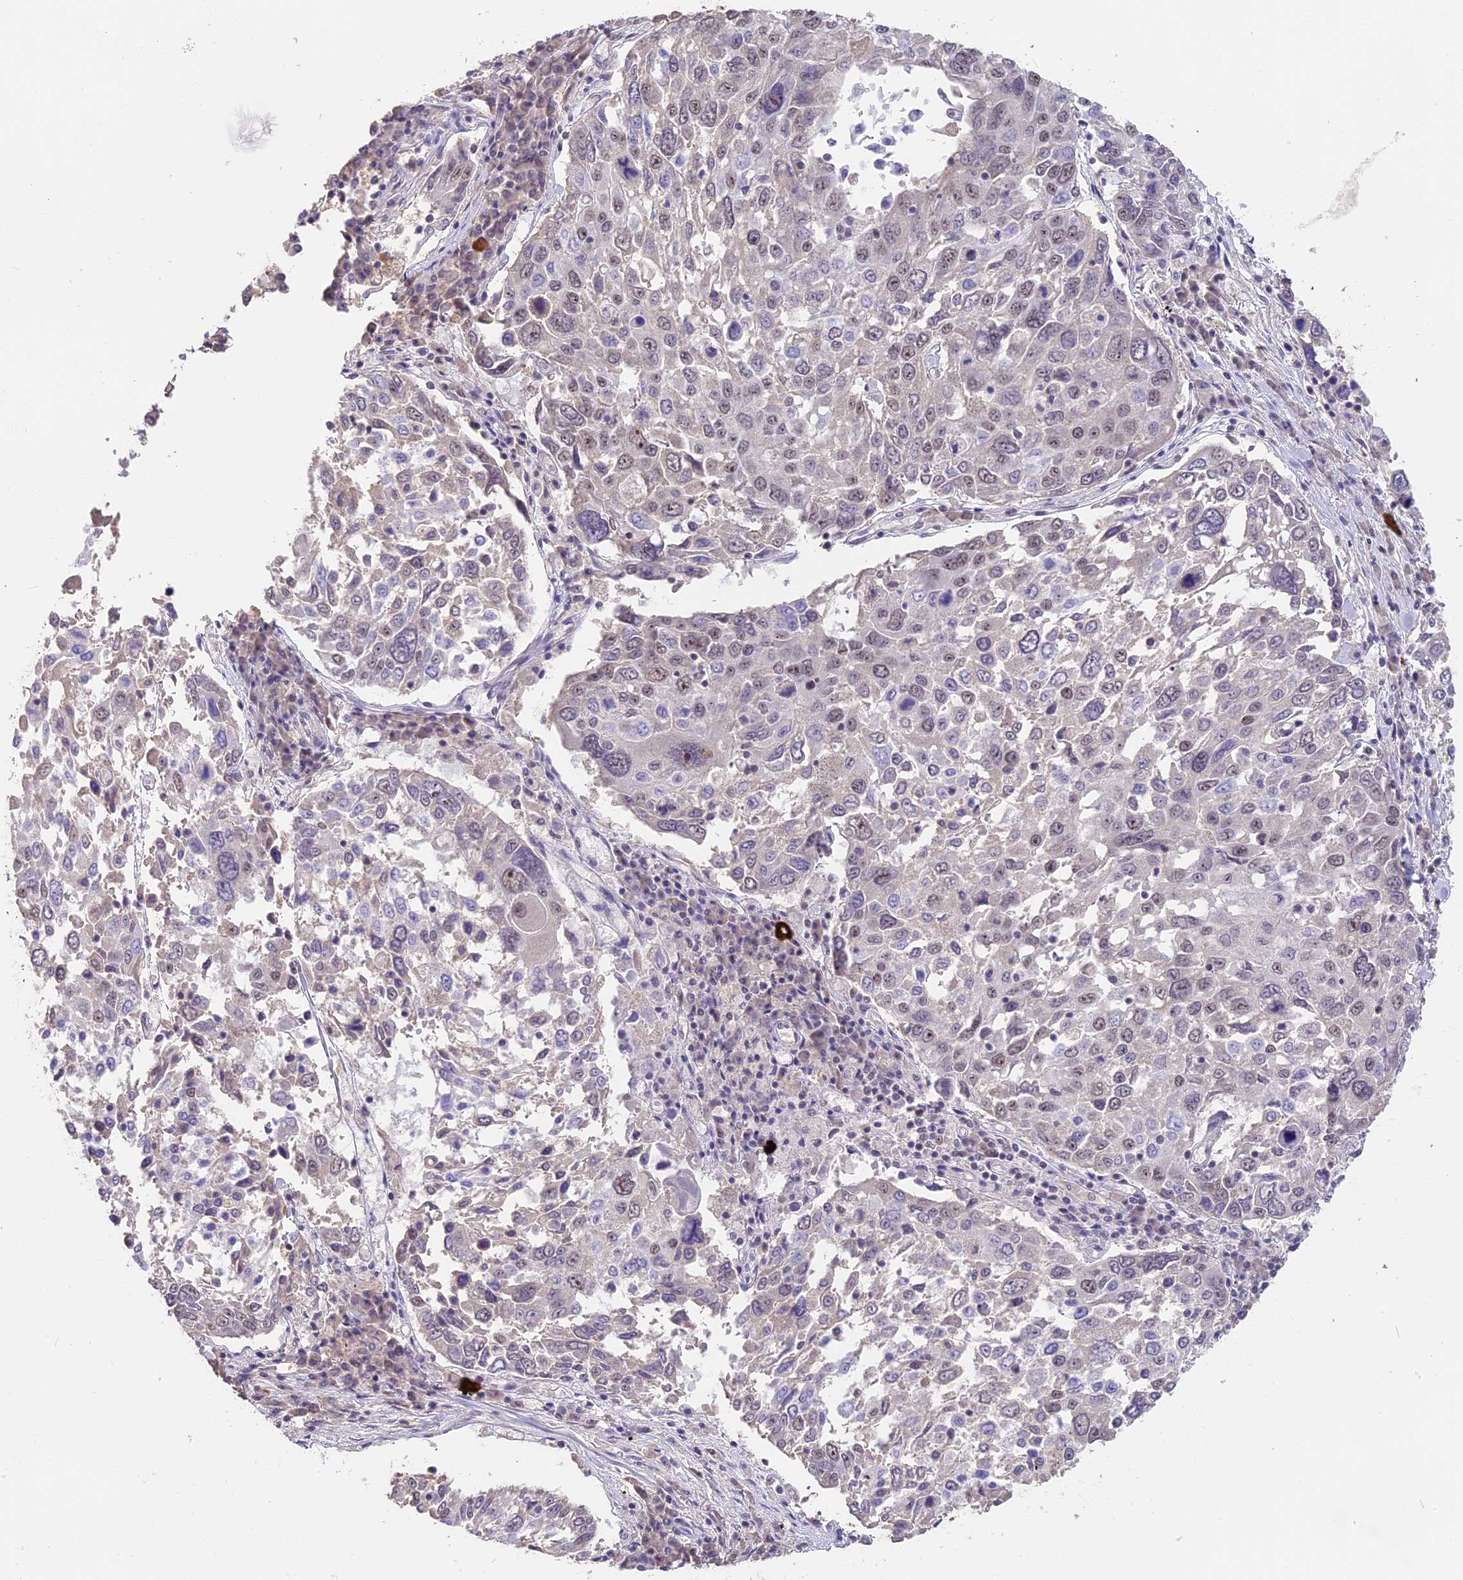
{"staining": {"intensity": "weak", "quantity": "<25%", "location": "nuclear"}, "tissue": "lung cancer", "cell_type": "Tumor cells", "image_type": "cancer", "snomed": [{"axis": "morphology", "description": "Squamous cell carcinoma, NOS"}, {"axis": "topography", "description": "Lung"}], "caption": "The histopathology image shows no significant staining in tumor cells of lung cancer.", "gene": "SETD2", "patient": {"sex": "male", "age": 65}}